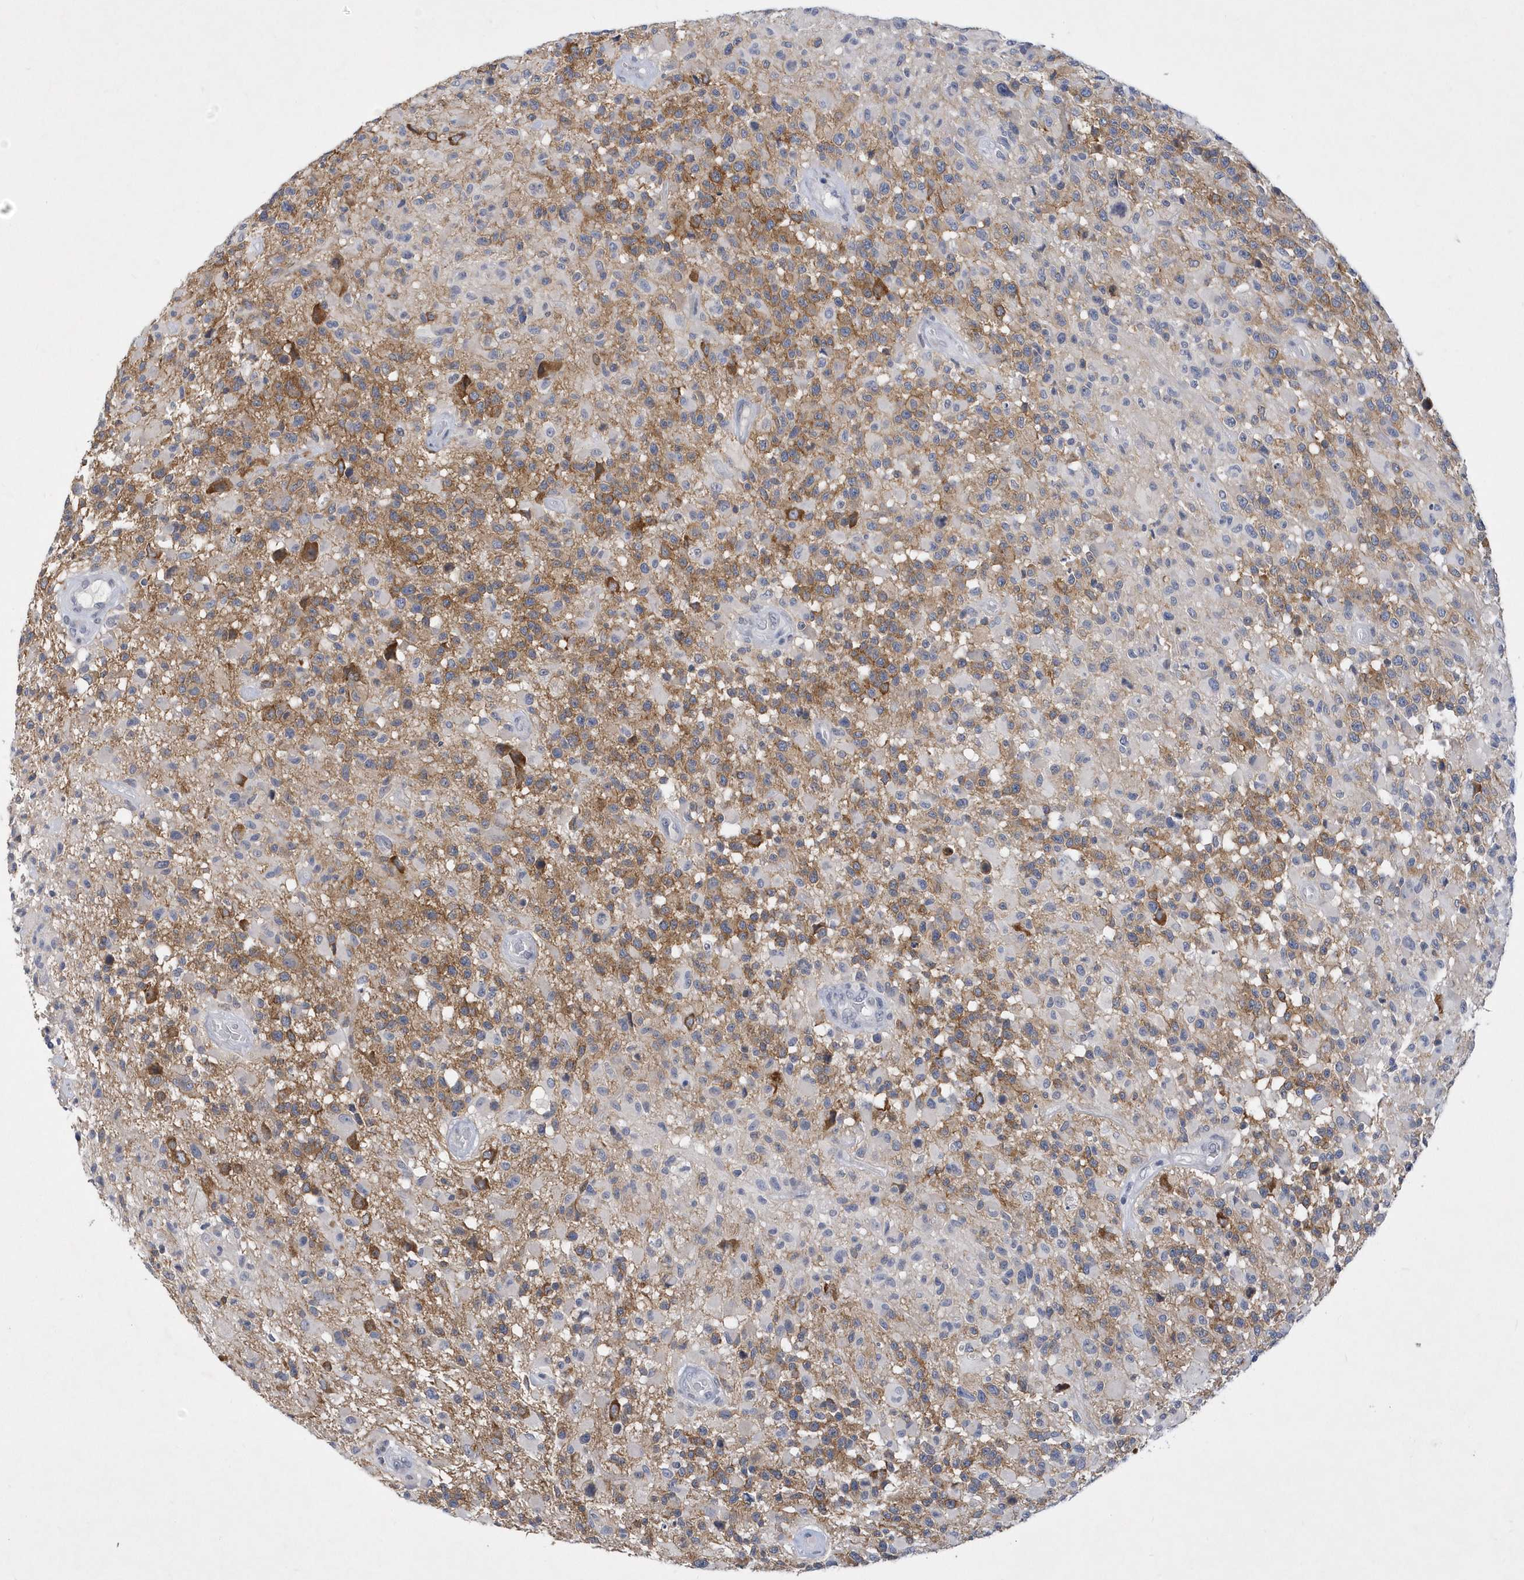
{"staining": {"intensity": "moderate", "quantity": "<25%", "location": "cytoplasmic/membranous"}, "tissue": "glioma", "cell_type": "Tumor cells", "image_type": "cancer", "snomed": [{"axis": "morphology", "description": "Glioma, malignant, High grade"}, {"axis": "morphology", "description": "Glioblastoma, NOS"}, {"axis": "topography", "description": "Brain"}], "caption": "This micrograph displays immunohistochemistry (IHC) staining of malignant high-grade glioma, with low moderate cytoplasmic/membranous staining in about <25% of tumor cells.", "gene": "SRGAP3", "patient": {"sex": "male", "age": 60}}